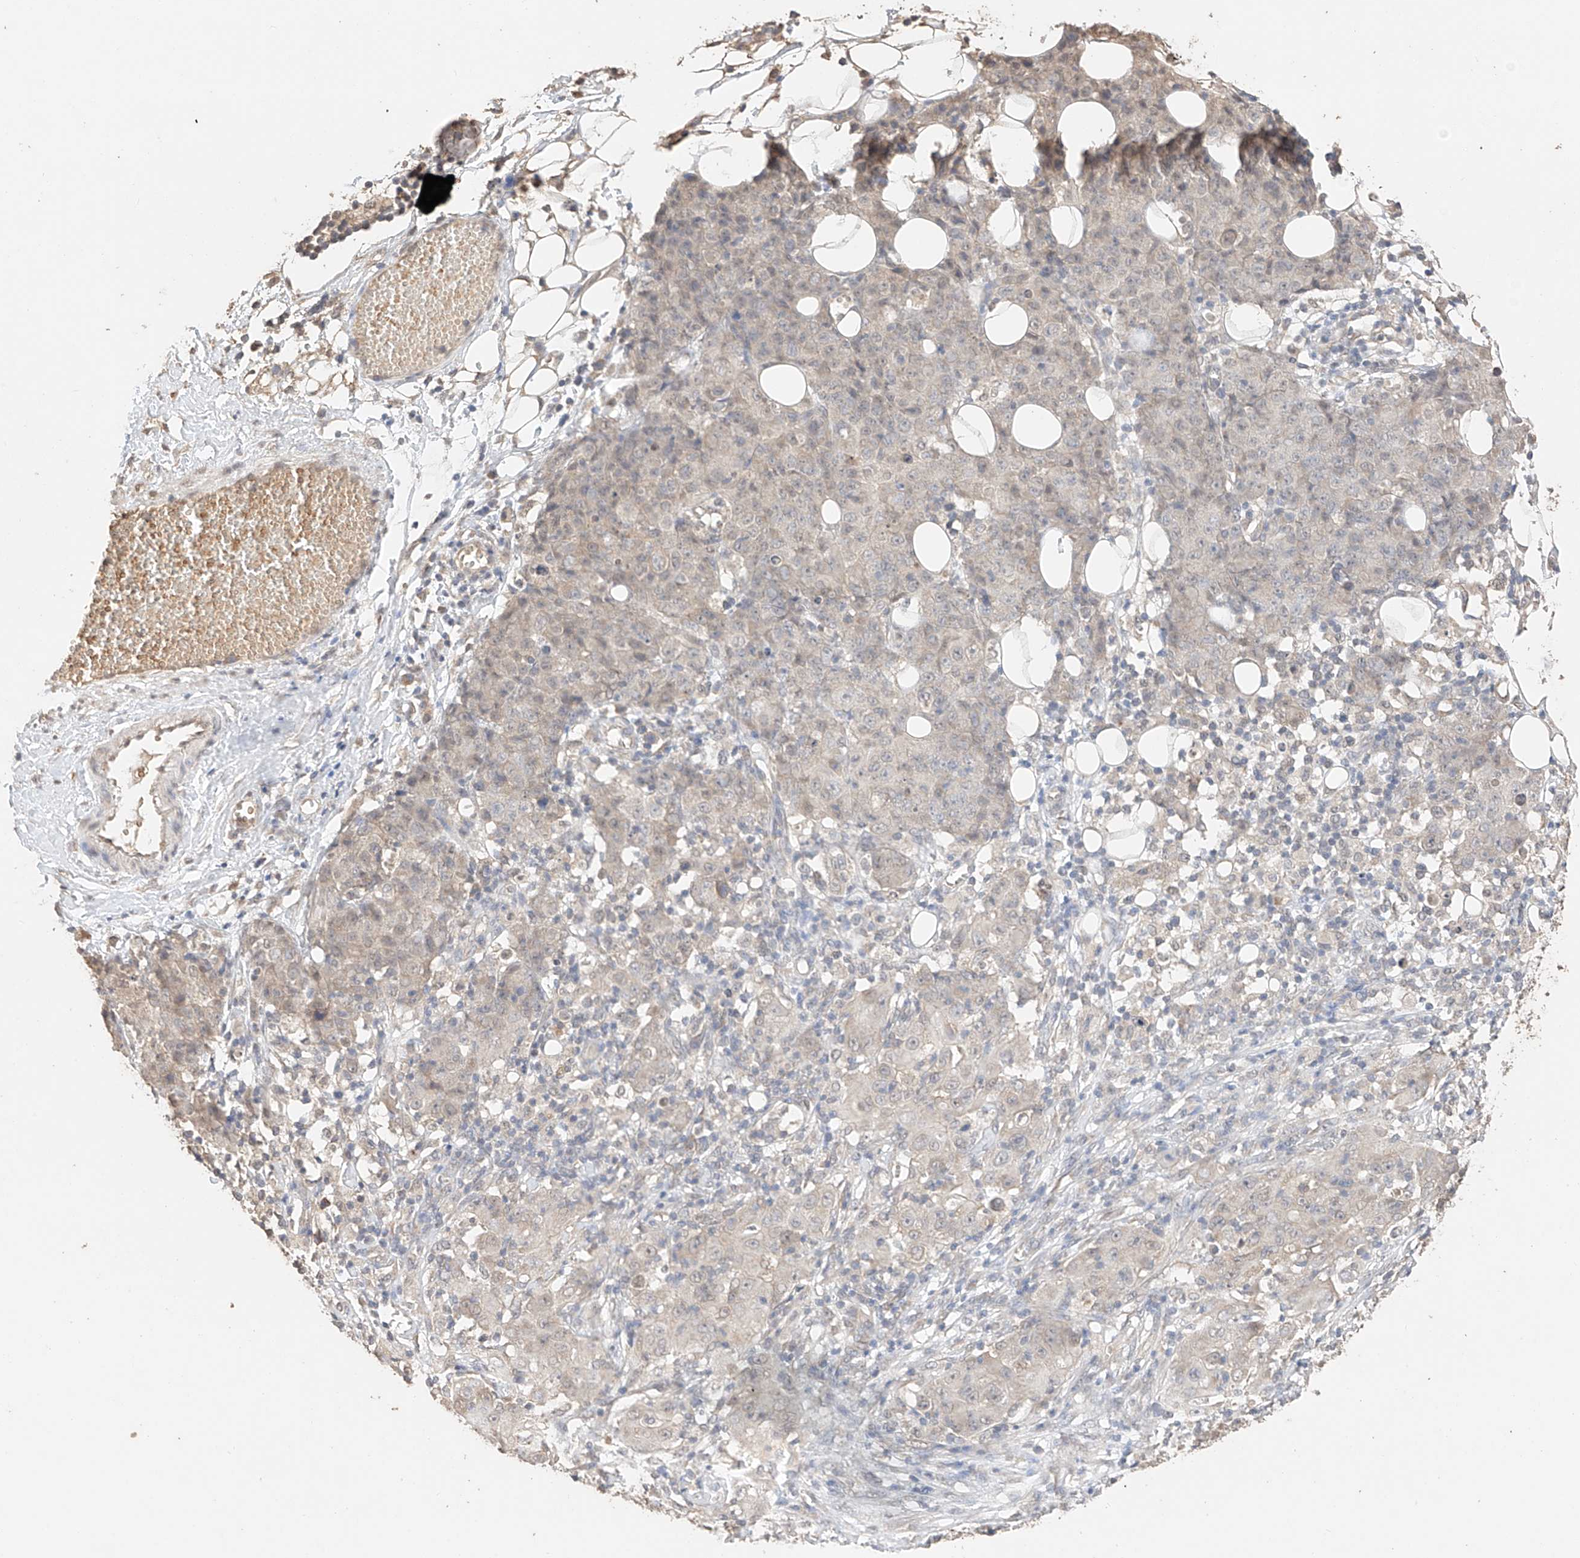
{"staining": {"intensity": "weak", "quantity": "<25%", "location": "cytoplasmic/membranous"}, "tissue": "ovarian cancer", "cell_type": "Tumor cells", "image_type": "cancer", "snomed": [{"axis": "morphology", "description": "Carcinoma, endometroid"}, {"axis": "topography", "description": "Ovary"}], "caption": "Photomicrograph shows no significant protein expression in tumor cells of ovarian cancer.", "gene": "IL22RA2", "patient": {"sex": "female", "age": 42}}